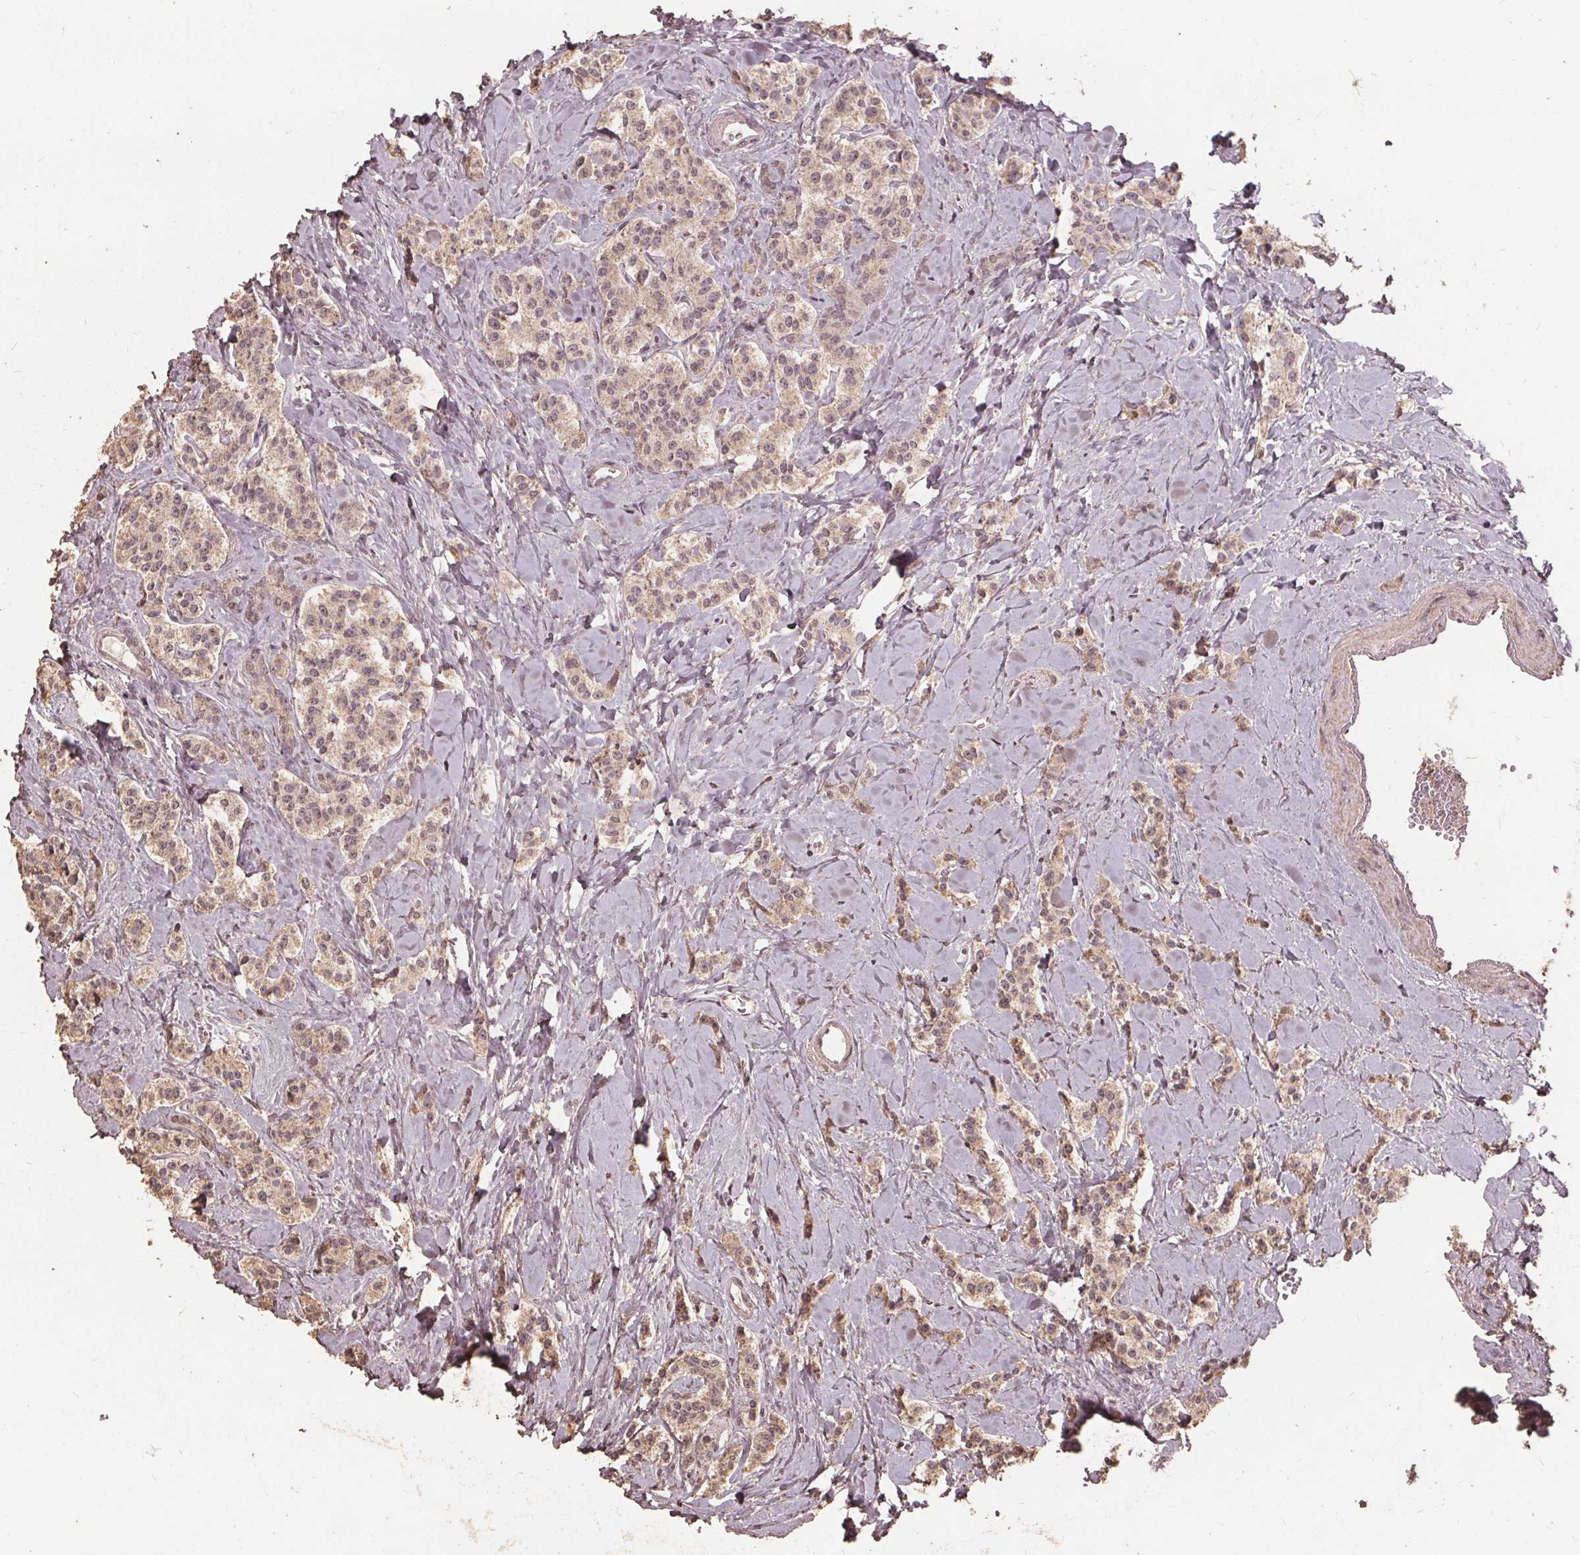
{"staining": {"intensity": "weak", "quantity": "25%-75%", "location": "cytoplasmic/membranous"}, "tissue": "carcinoid", "cell_type": "Tumor cells", "image_type": "cancer", "snomed": [{"axis": "morphology", "description": "Normal tissue, NOS"}, {"axis": "morphology", "description": "Carcinoid, malignant, NOS"}, {"axis": "topography", "description": "Pancreas"}], "caption": "Weak cytoplasmic/membranous staining for a protein is appreciated in approximately 25%-75% of tumor cells of carcinoid using immunohistochemistry (IHC).", "gene": "DSG3", "patient": {"sex": "male", "age": 36}}